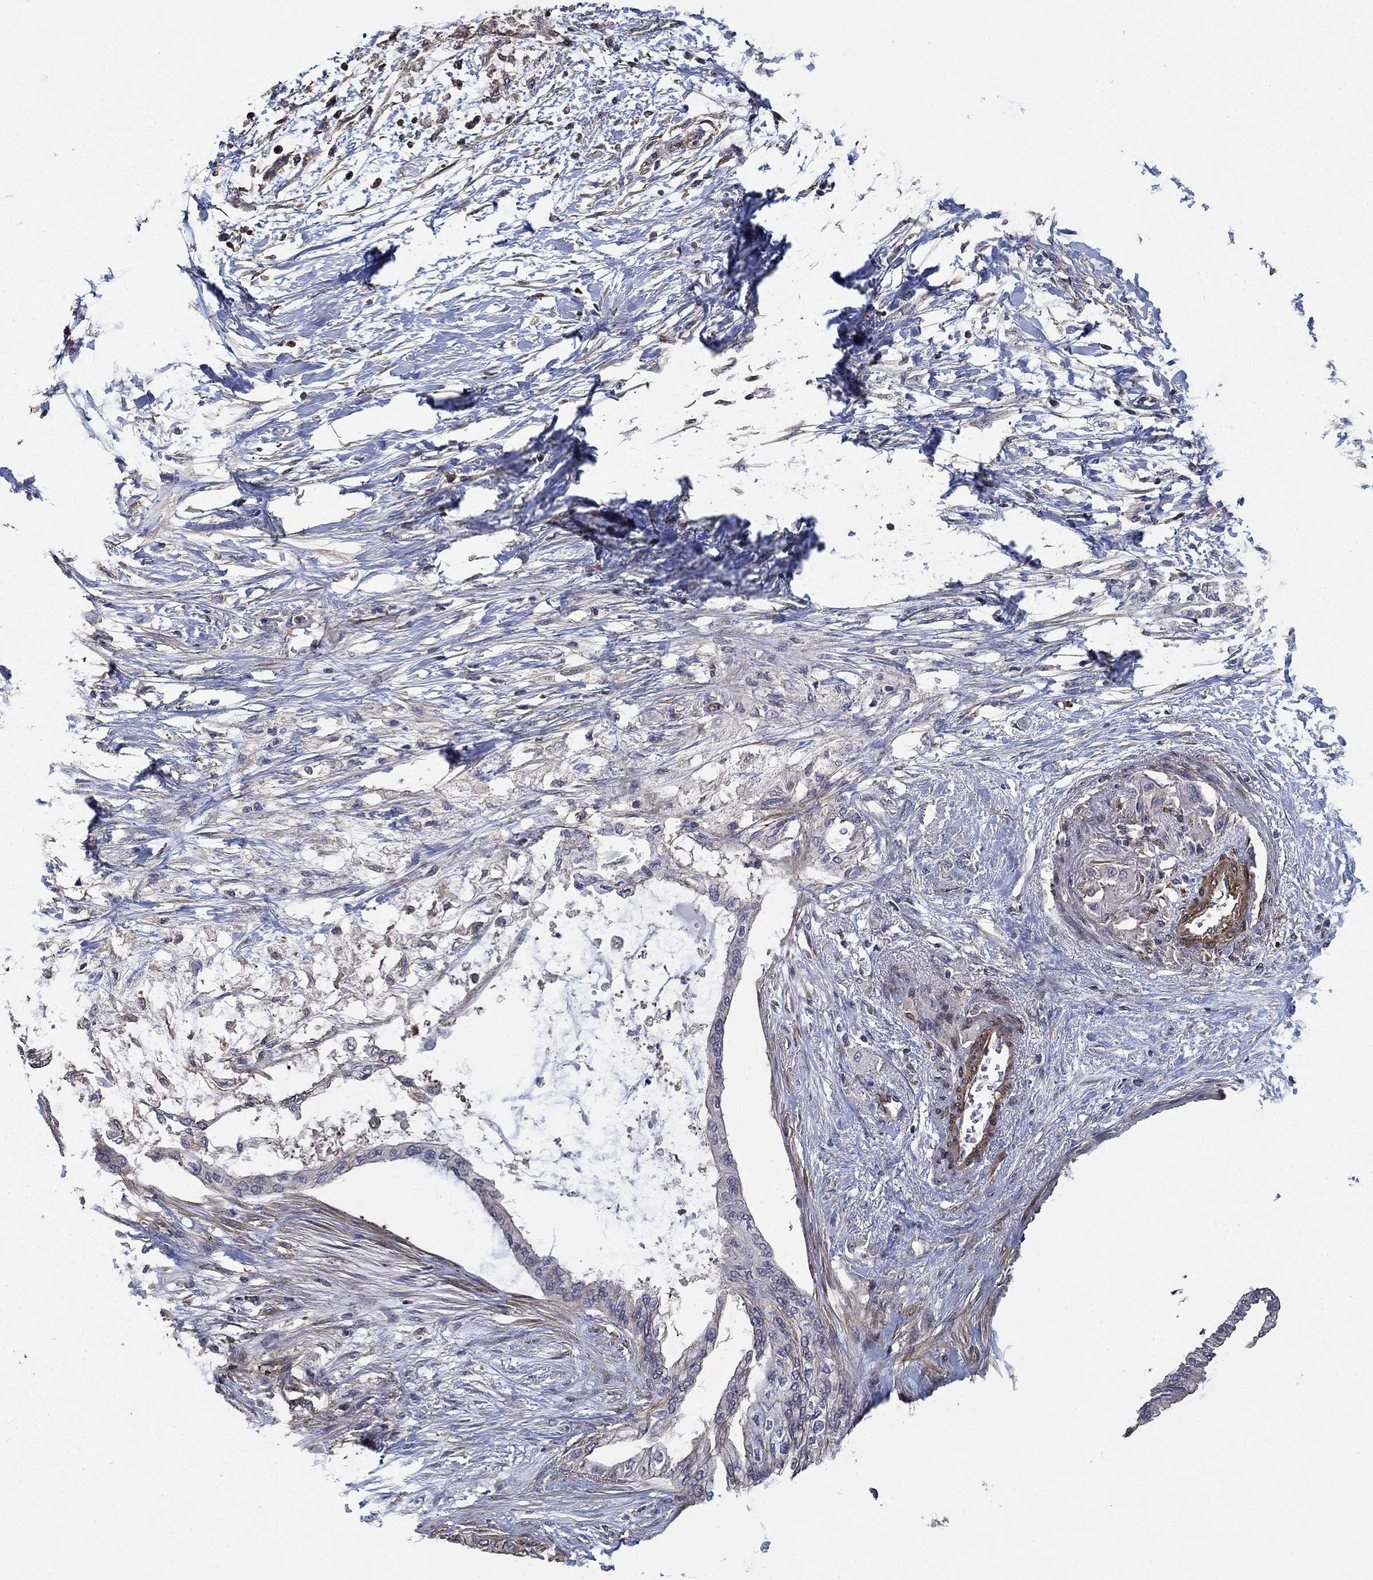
{"staining": {"intensity": "negative", "quantity": "none", "location": "none"}, "tissue": "pancreatic cancer", "cell_type": "Tumor cells", "image_type": "cancer", "snomed": [{"axis": "morphology", "description": "Normal tissue, NOS"}, {"axis": "morphology", "description": "Adenocarcinoma, NOS"}, {"axis": "topography", "description": "Pancreas"}, {"axis": "topography", "description": "Duodenum"}], "caption": "The micrograph shows no staining of tumor cells in pancreatic cancer (adenocarcinoma).", "gene": "PDE3A", "patient": {"sex": "female", "age": 60}}